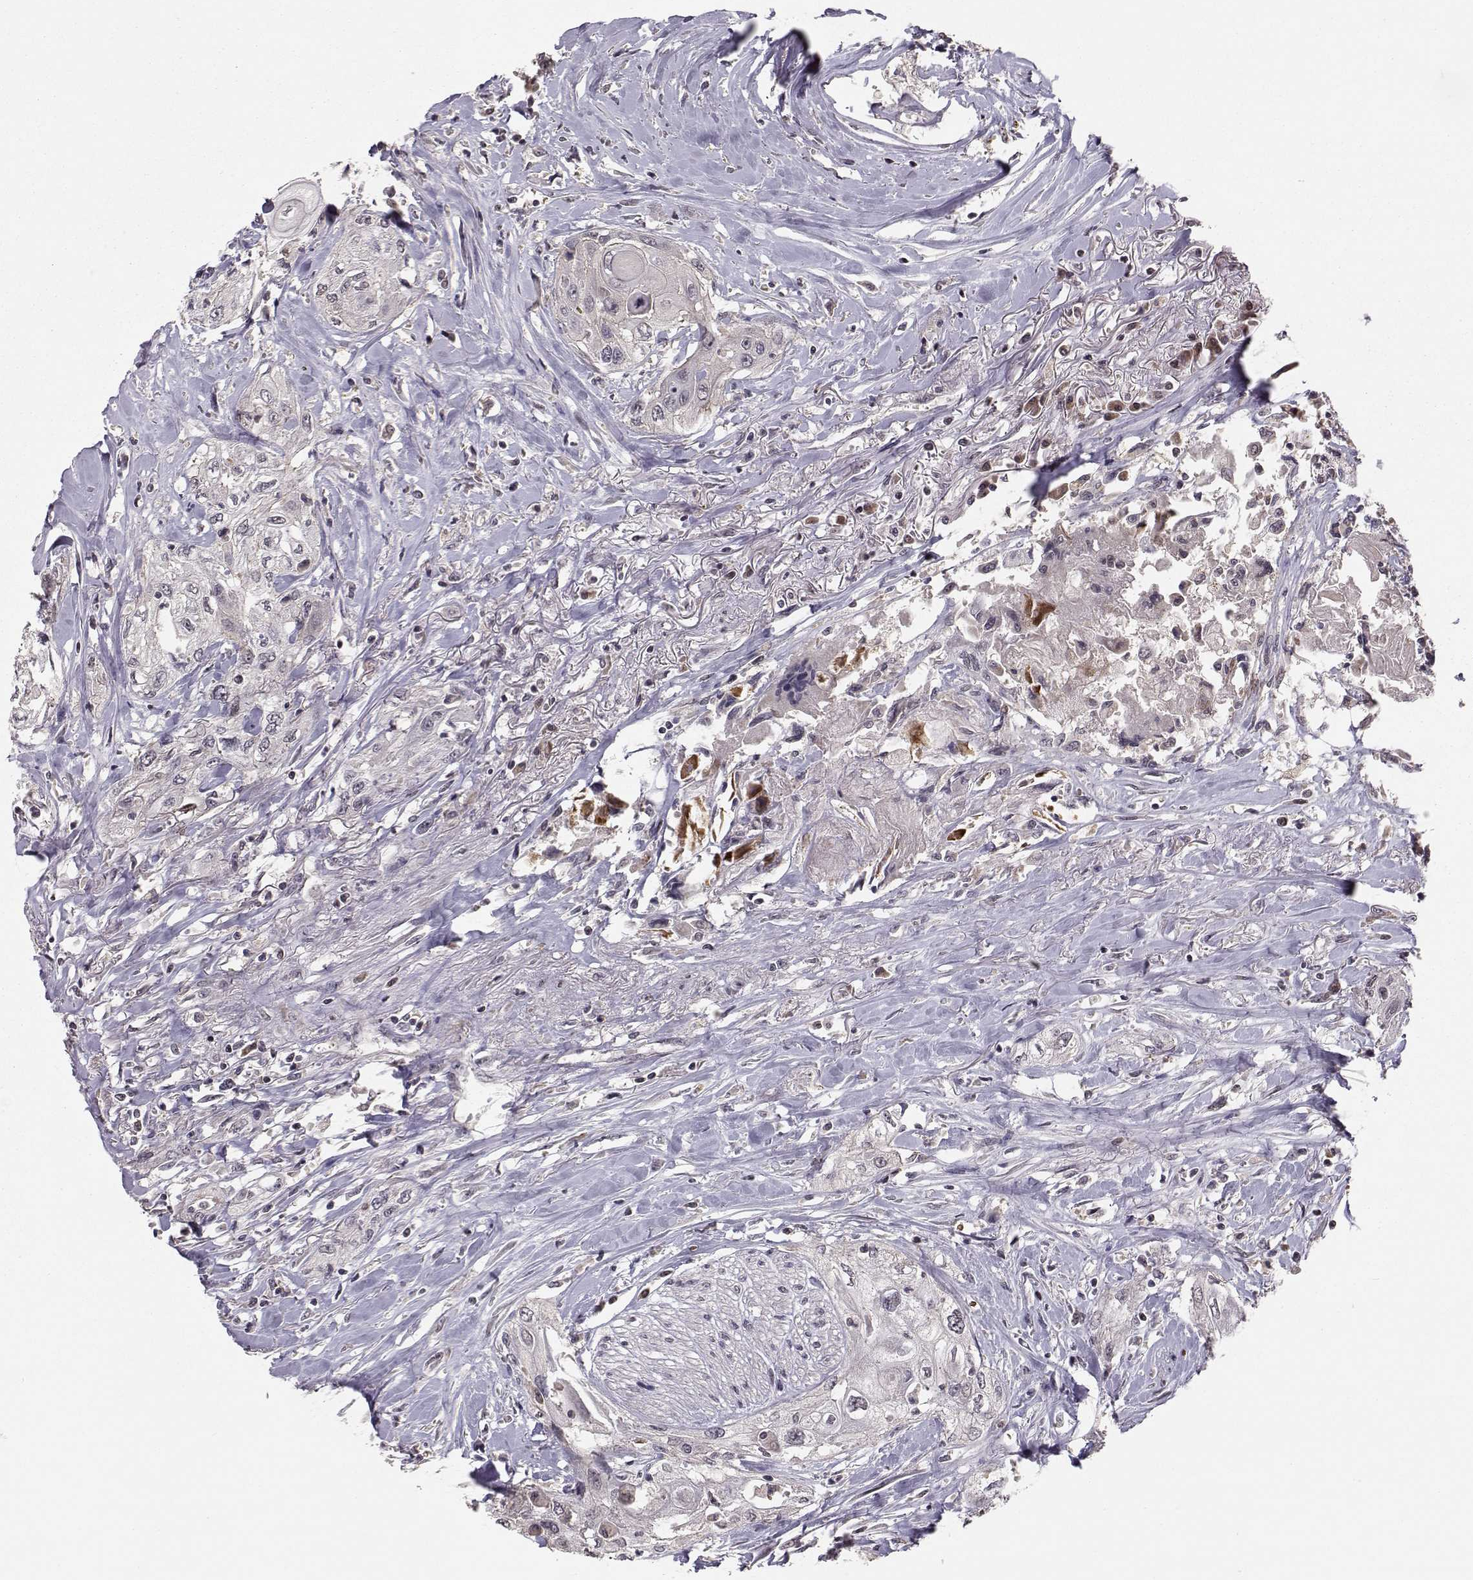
{"staining": {"intensity": "negative", "quantity": "none", "location": "none"}, "tissue": "head and neck cancer", "cell_type": "Tumor cells", "image_type": "cancer", "snomed": [{"axis": "morphology", "description": "Normal tissue, NOS"}, {"axis": "morphology", "description": "Squamous cell carcinoma, NOS"}, {"axis": "topography", "description": "Oral tissue"}, {"axis": "topography", "description": "Peripheral nerve tissue"}, {"axis": "topography", "description": "Head-Neck"}], "caption": "Immunohistochemical staining of squamous cell carcinoma (head and neck) shows no significant expression in tumor cells. (IHC, brightfield microscopy, high magnification).", "gene": "PLEKHG3", "patient": {"sex": "female", "age": 59}}